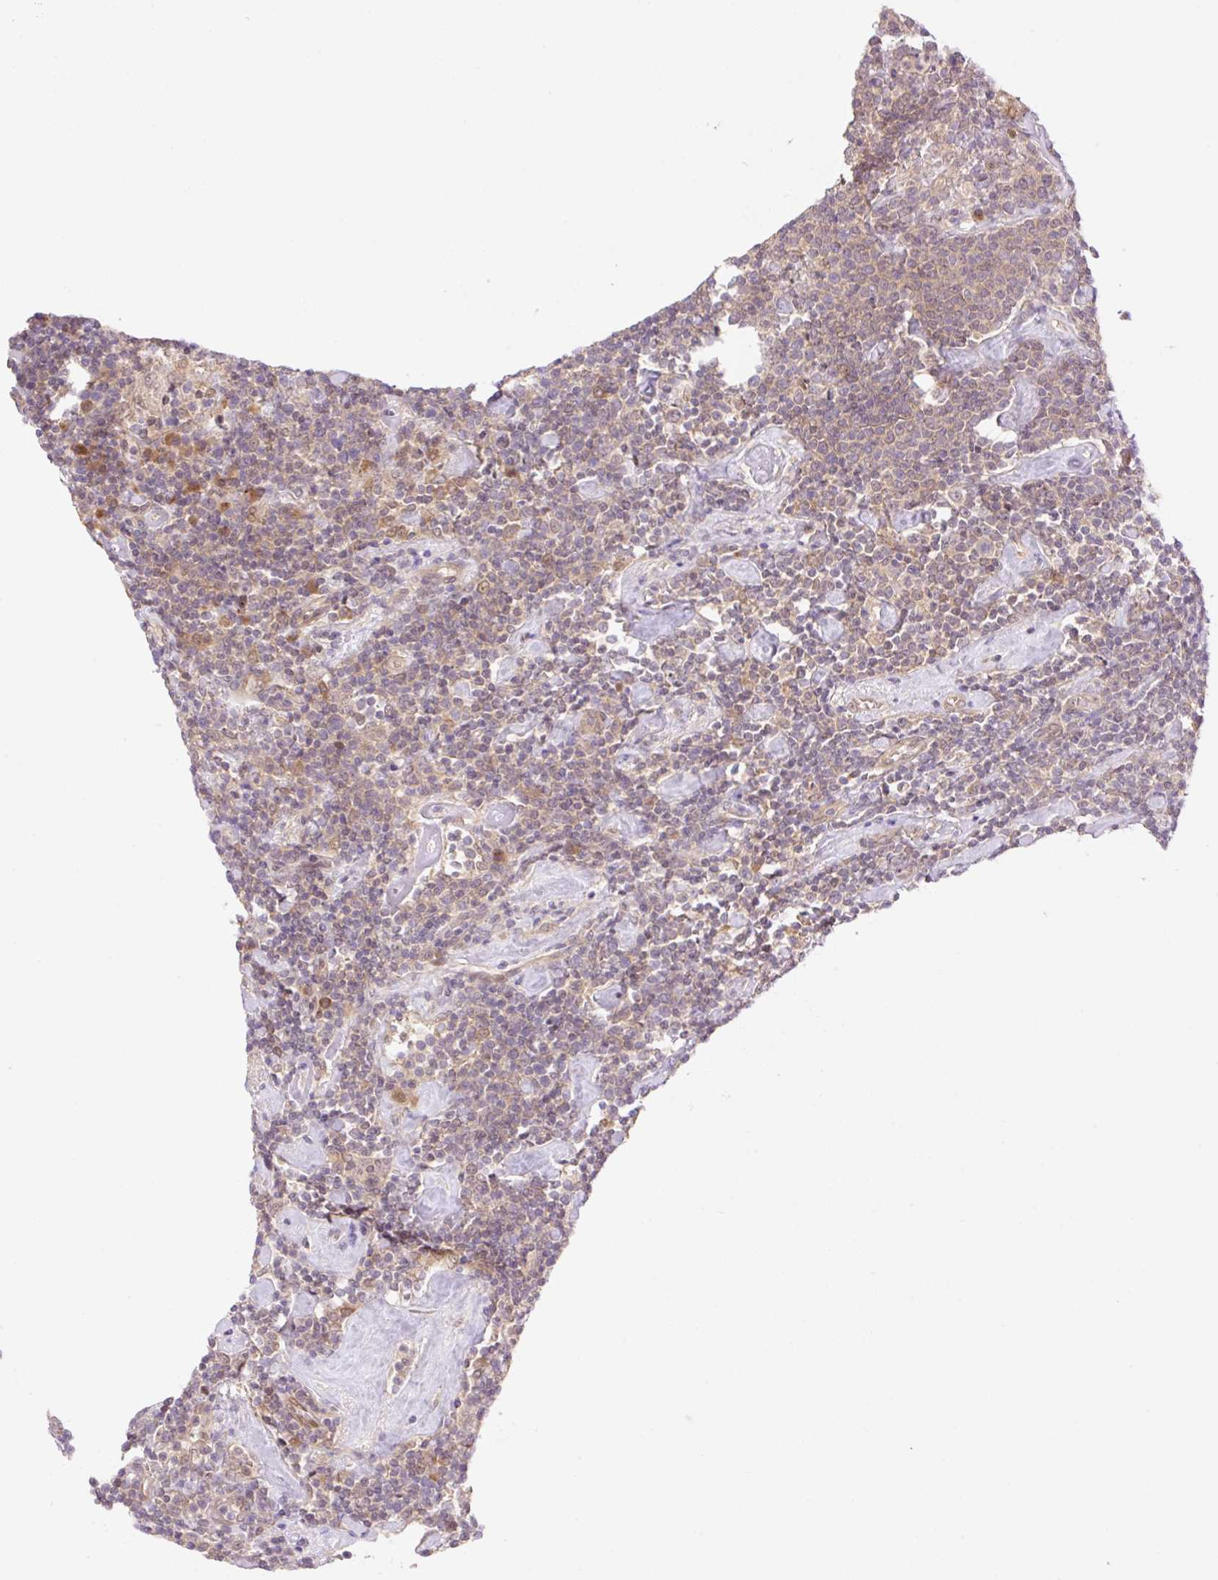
{"staining": {"intensity": "weak", "quantity": ">75%", "location": "cytoplasmic/membranous"}, "tissue": "lymphoma", "cell_type": "Tumor cells", "image_type": "cancer", "snomed": [{"axis": "morphology", "description": "Malignant lymphoma, non-Hodgkin's type, High grade"}, {"axis": "topography", "description": "Lymph node"}], "caption": "Protein expression analysis of lymphoma shows weak cytoplasmic/membranous expression in approximately >75% of tumor cells.", "gene": "VPS25", "patient": {"sex": "male", "age": 61}}